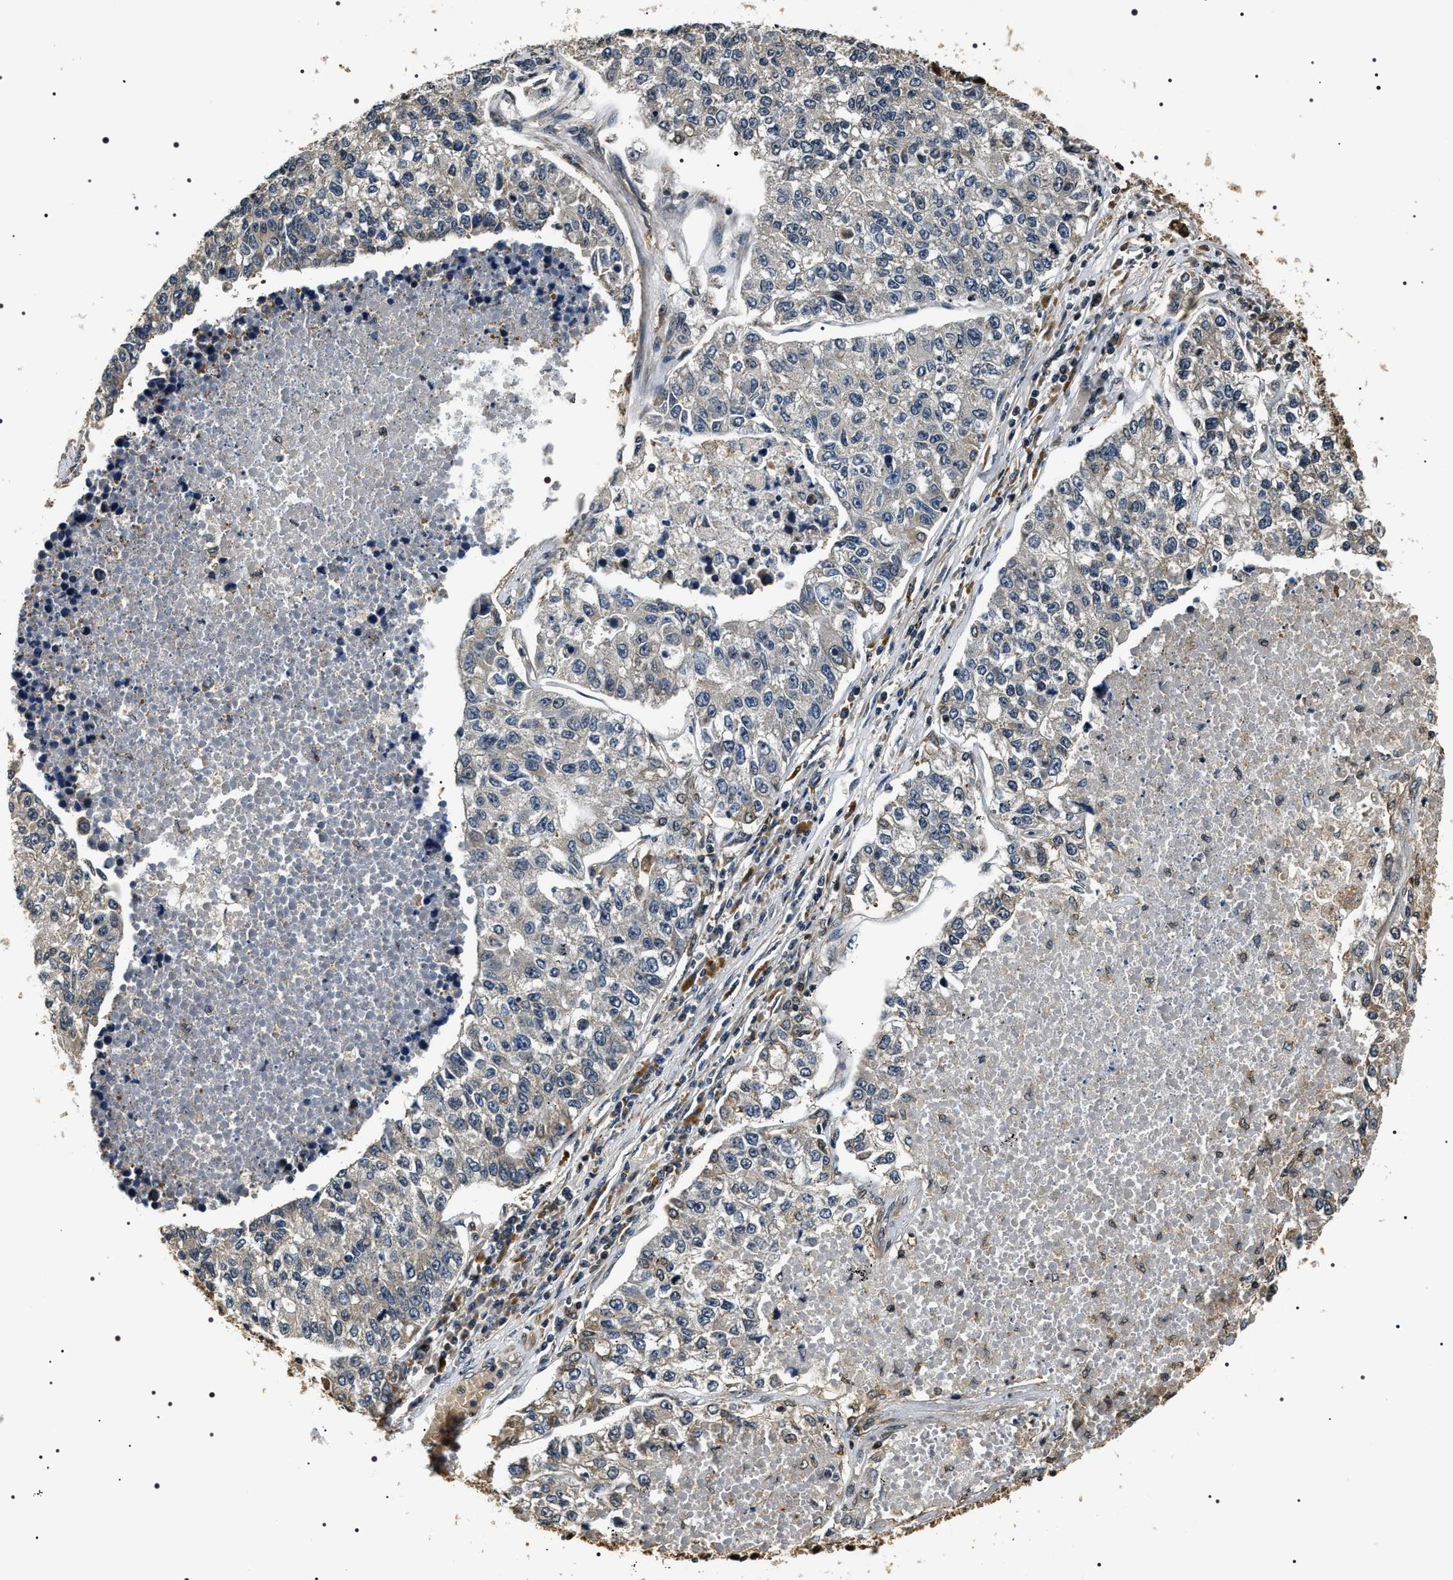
{"staining": {"intensity": "weak", "quantity": "<25%", "location": "cytoplasmic/membranous"}, "tissue": "lung cancer", "cell_type": "Tumor cells", "image_type": "cancer", "snomed": [{"axis": "morphology", "description": "Adenocarcinoma, NOS"}, {"axis": "topography", "description": "Lung"}], "caption": "There is no significant staining in tumor cells of lung adenocarcinoma.", "gene": "ARHGAP22", "patient": {"sex": "male", "age": 49}}